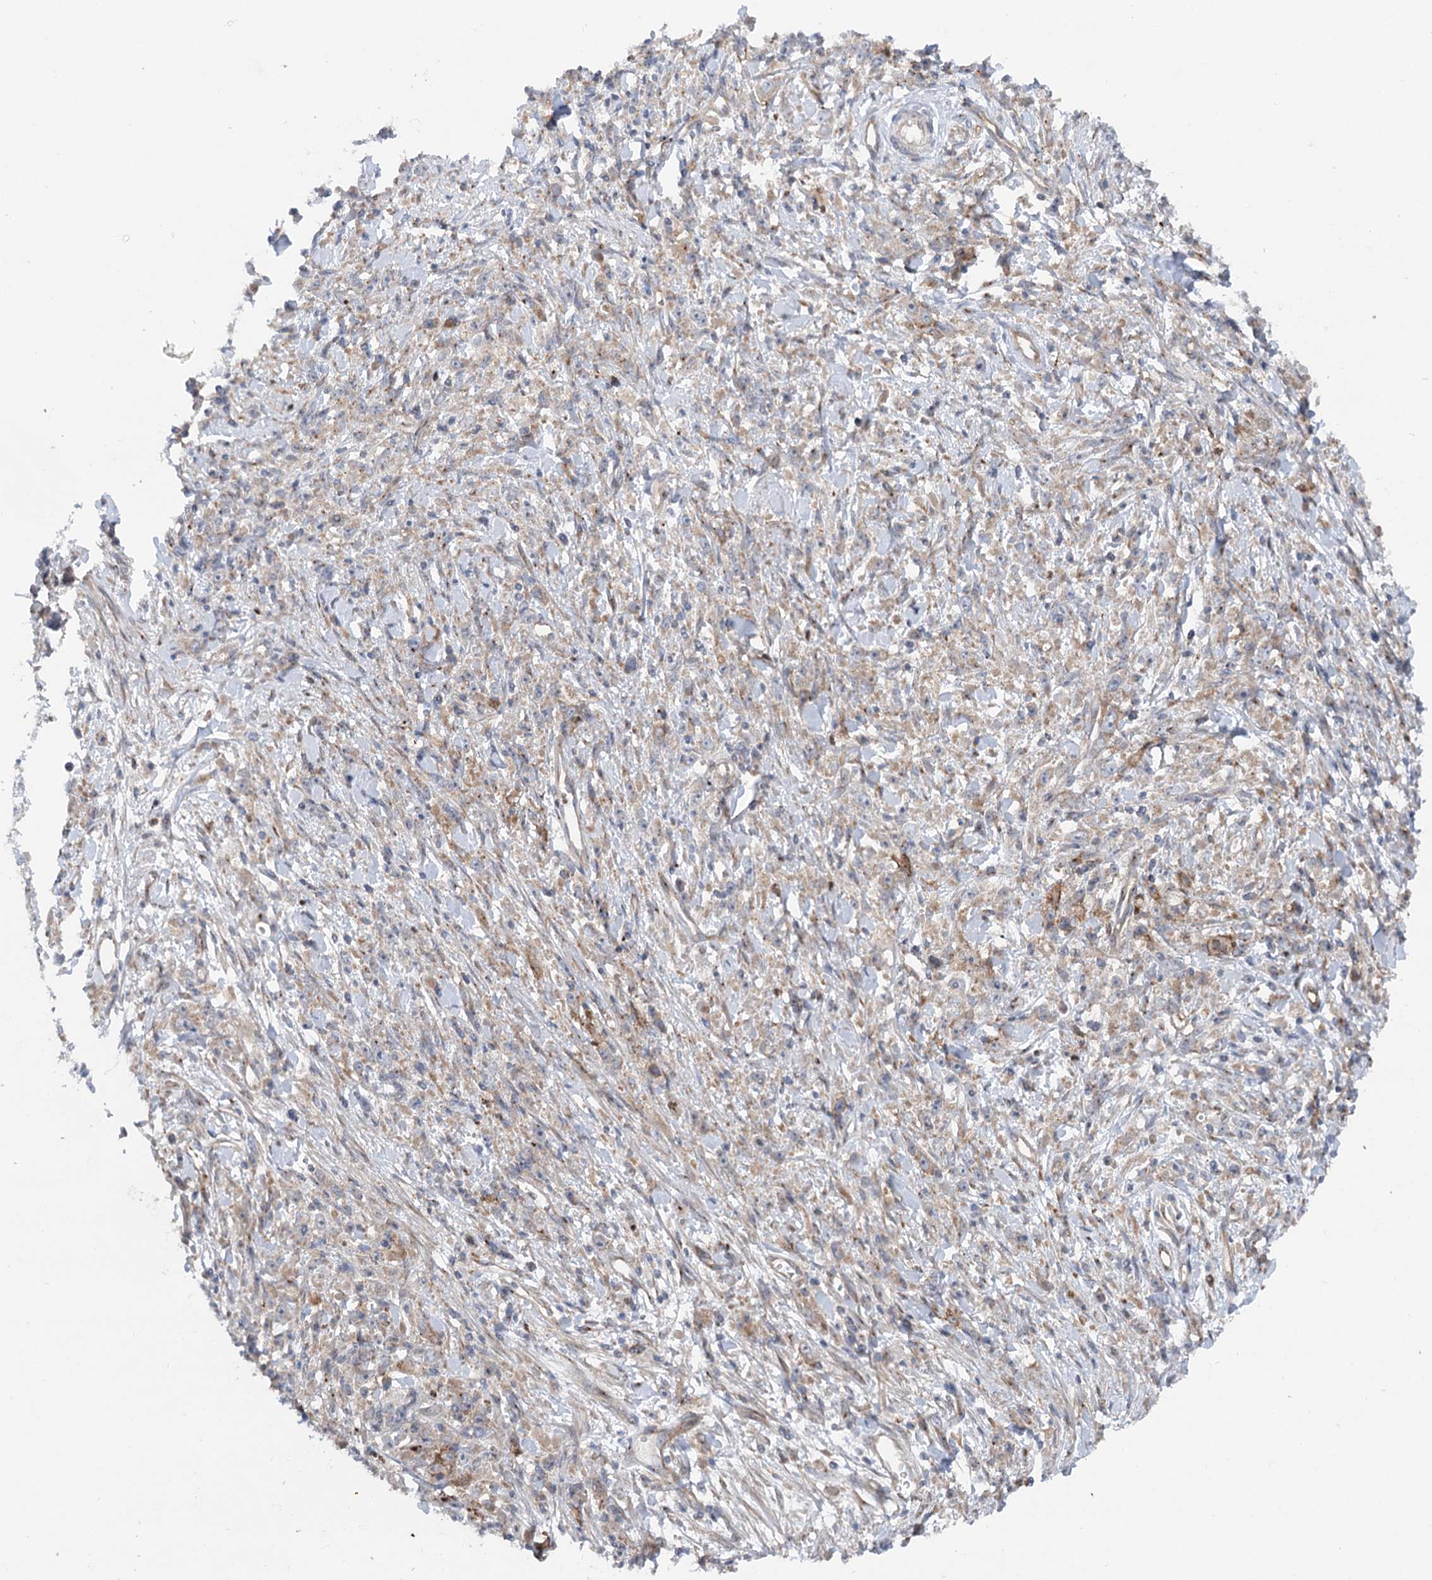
{"staining": {"intensity": "negative", "quantity": "none", "location": "none"}, "tissue": "stomach cancer", "cell_type": "Tumor cells", "image_type": "cancer", "snomed": [{"axis": "morphology", "description": "Adenocarcinoma, NOS"}, {"axis": "topography", "description": "Stomach"}], "caption": "Tumor cells show no significant expression in stomach cancer (adenocarcinoma).", "gene": "SCN11A", "patient": {"sex": "female", "age": 59}}